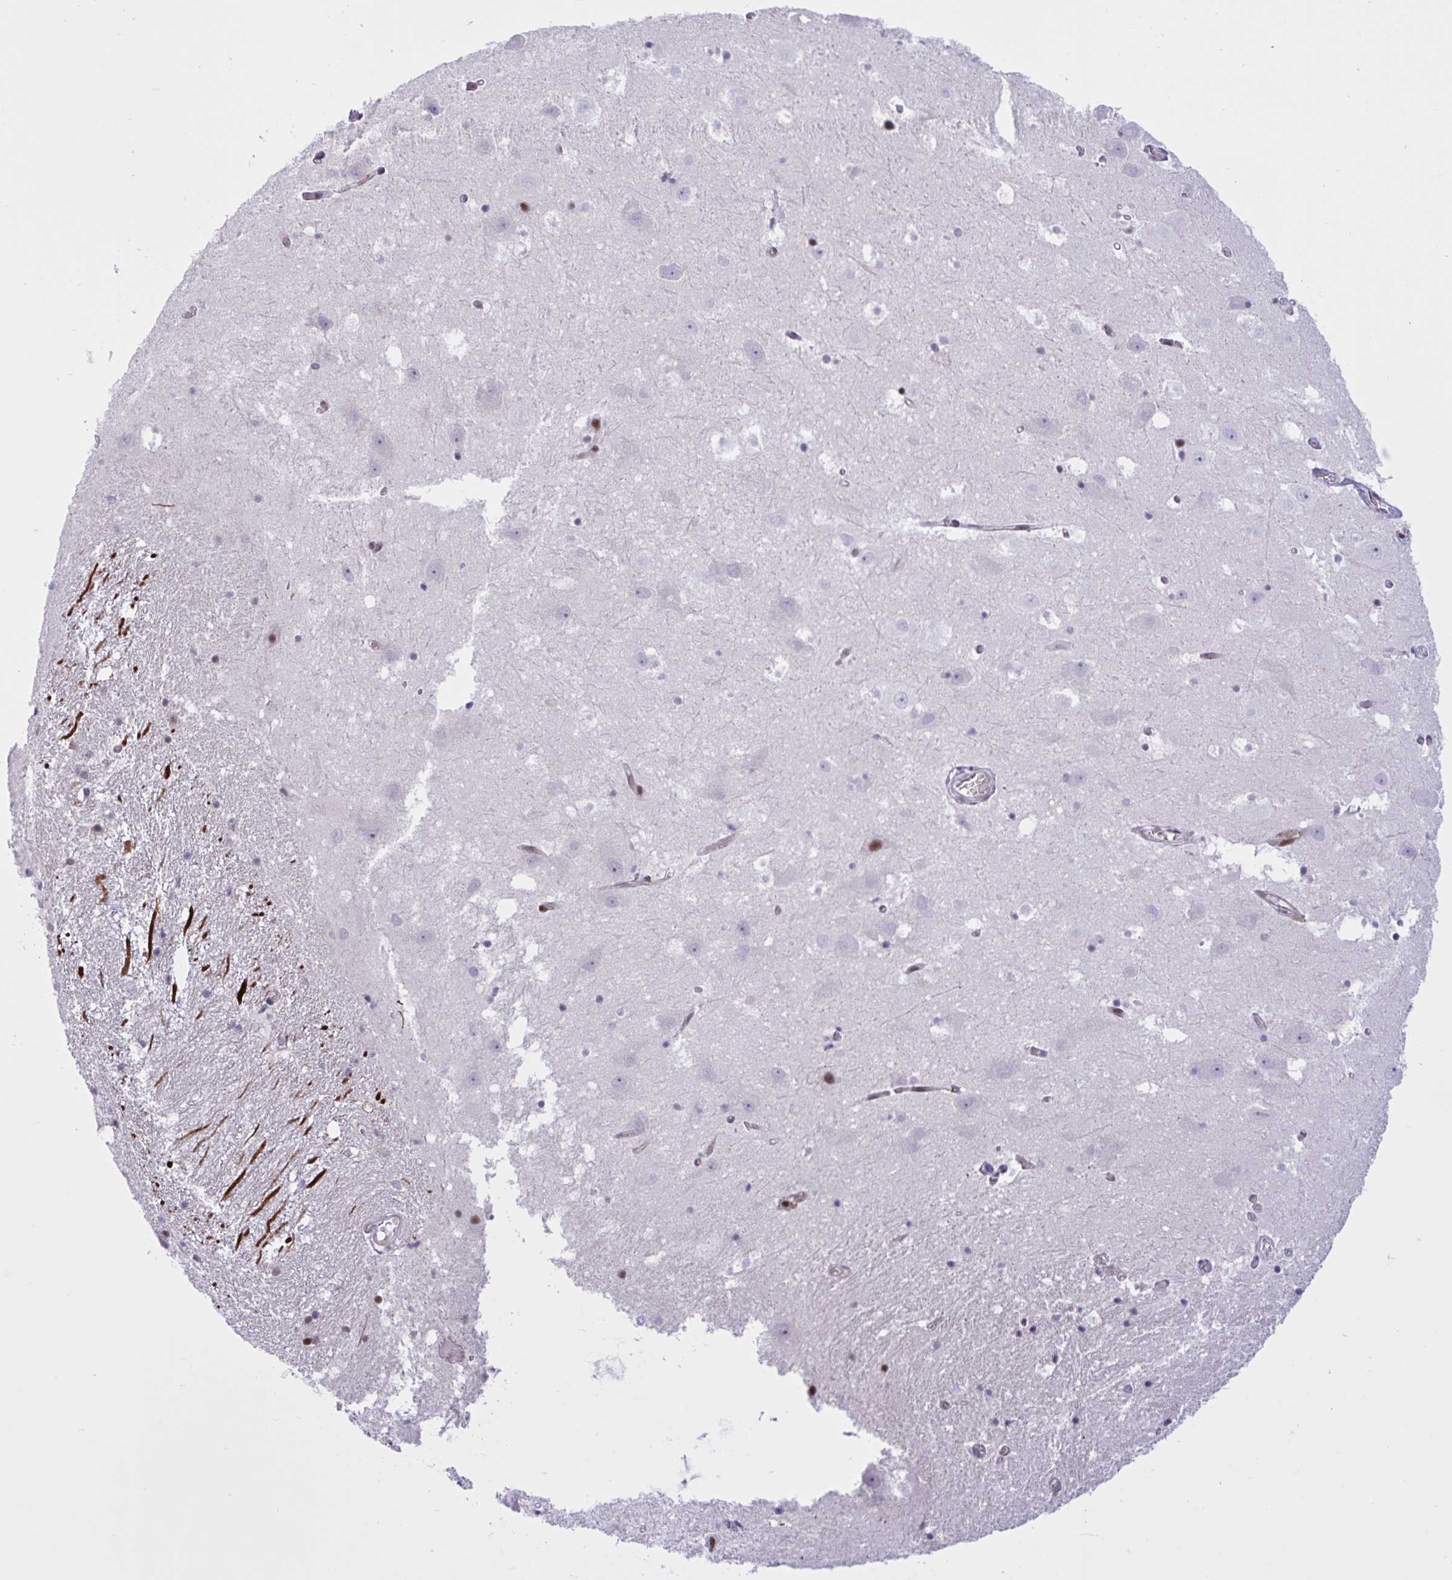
{"staining": {"intensity": "moderate", "quantity": "<25%", "location": "nuclear"}, "tissue": "hippocampus", "cell_type": "Glial cells", "image_type": "normal", "snomed": [{"axis": "morphology", "description": "Normal tissue, NOS"}, {"axis": "topography", "description": "Hippocampus"}], "caption": "DAB (3,3'-diaminobenzidine) immunohistochemical staining of unremarkable hippocampus demonstrates moderate nuclear protein staining in about <25% of glial cells.", "gene": "RBL1", "patient": {"sex": "female", "age": 52}}